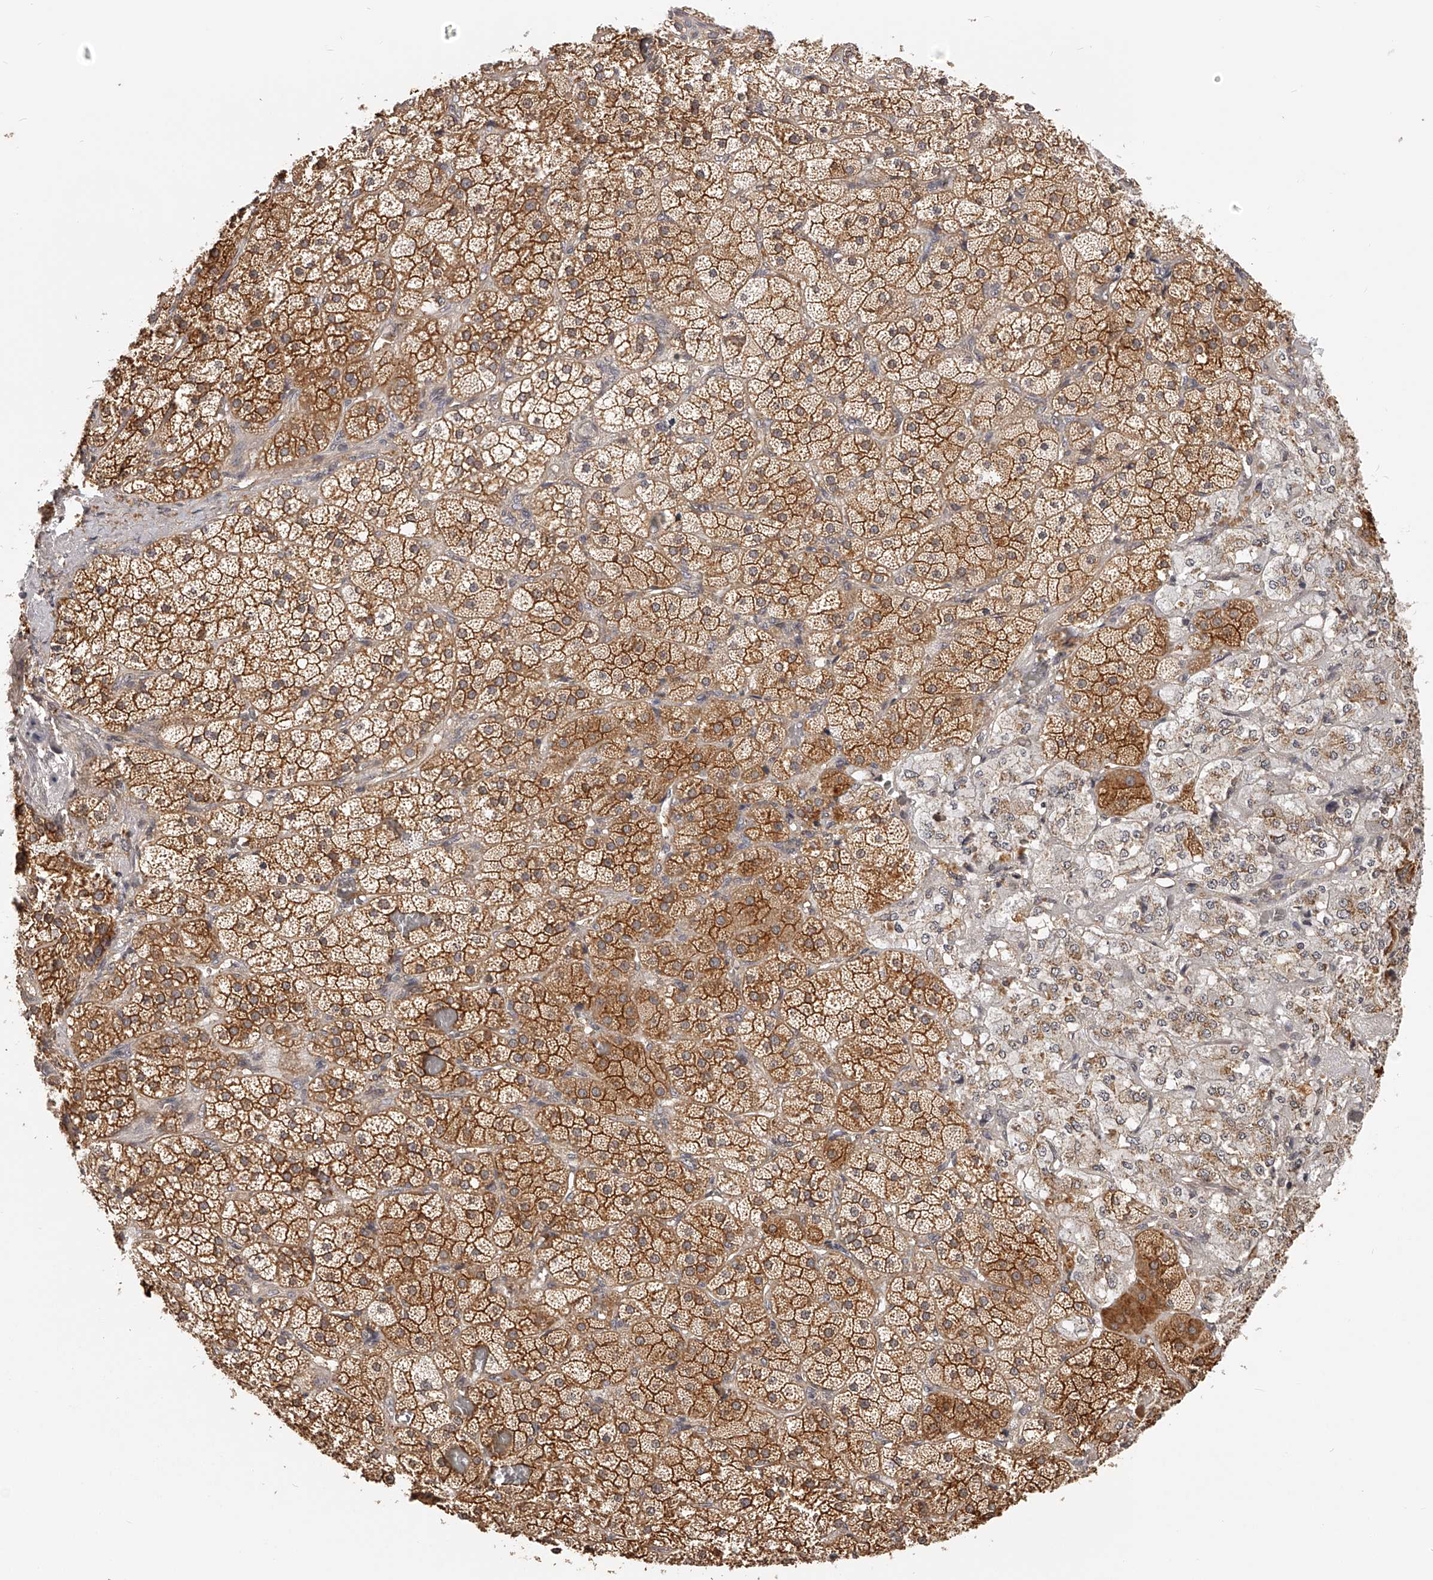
{"staining": {"intensity": "strong", "quantity": "25%-75%", "location": "cytoplasmic/membranous"}, "tissue": "adrenal gland", "cell_type": "Glandular cells", "image_type": "normal", "snomed": [{"axis": "morphology", "description": "Normal tissue, NOS"}, {"axis": "topography", "description": "Adrenal gland"}], "caption": "IHC image of benign adrenal gland: adrenal gland stained using immunohistochemistry shows high levels of strong protein expression localized specifically in the cytoplasmic/membranous of glandular cells, appearing as a cytoplasmic/membranous brown color.", "gene": "ZNF582", "patient": {"sex": "male", "age": 57}}